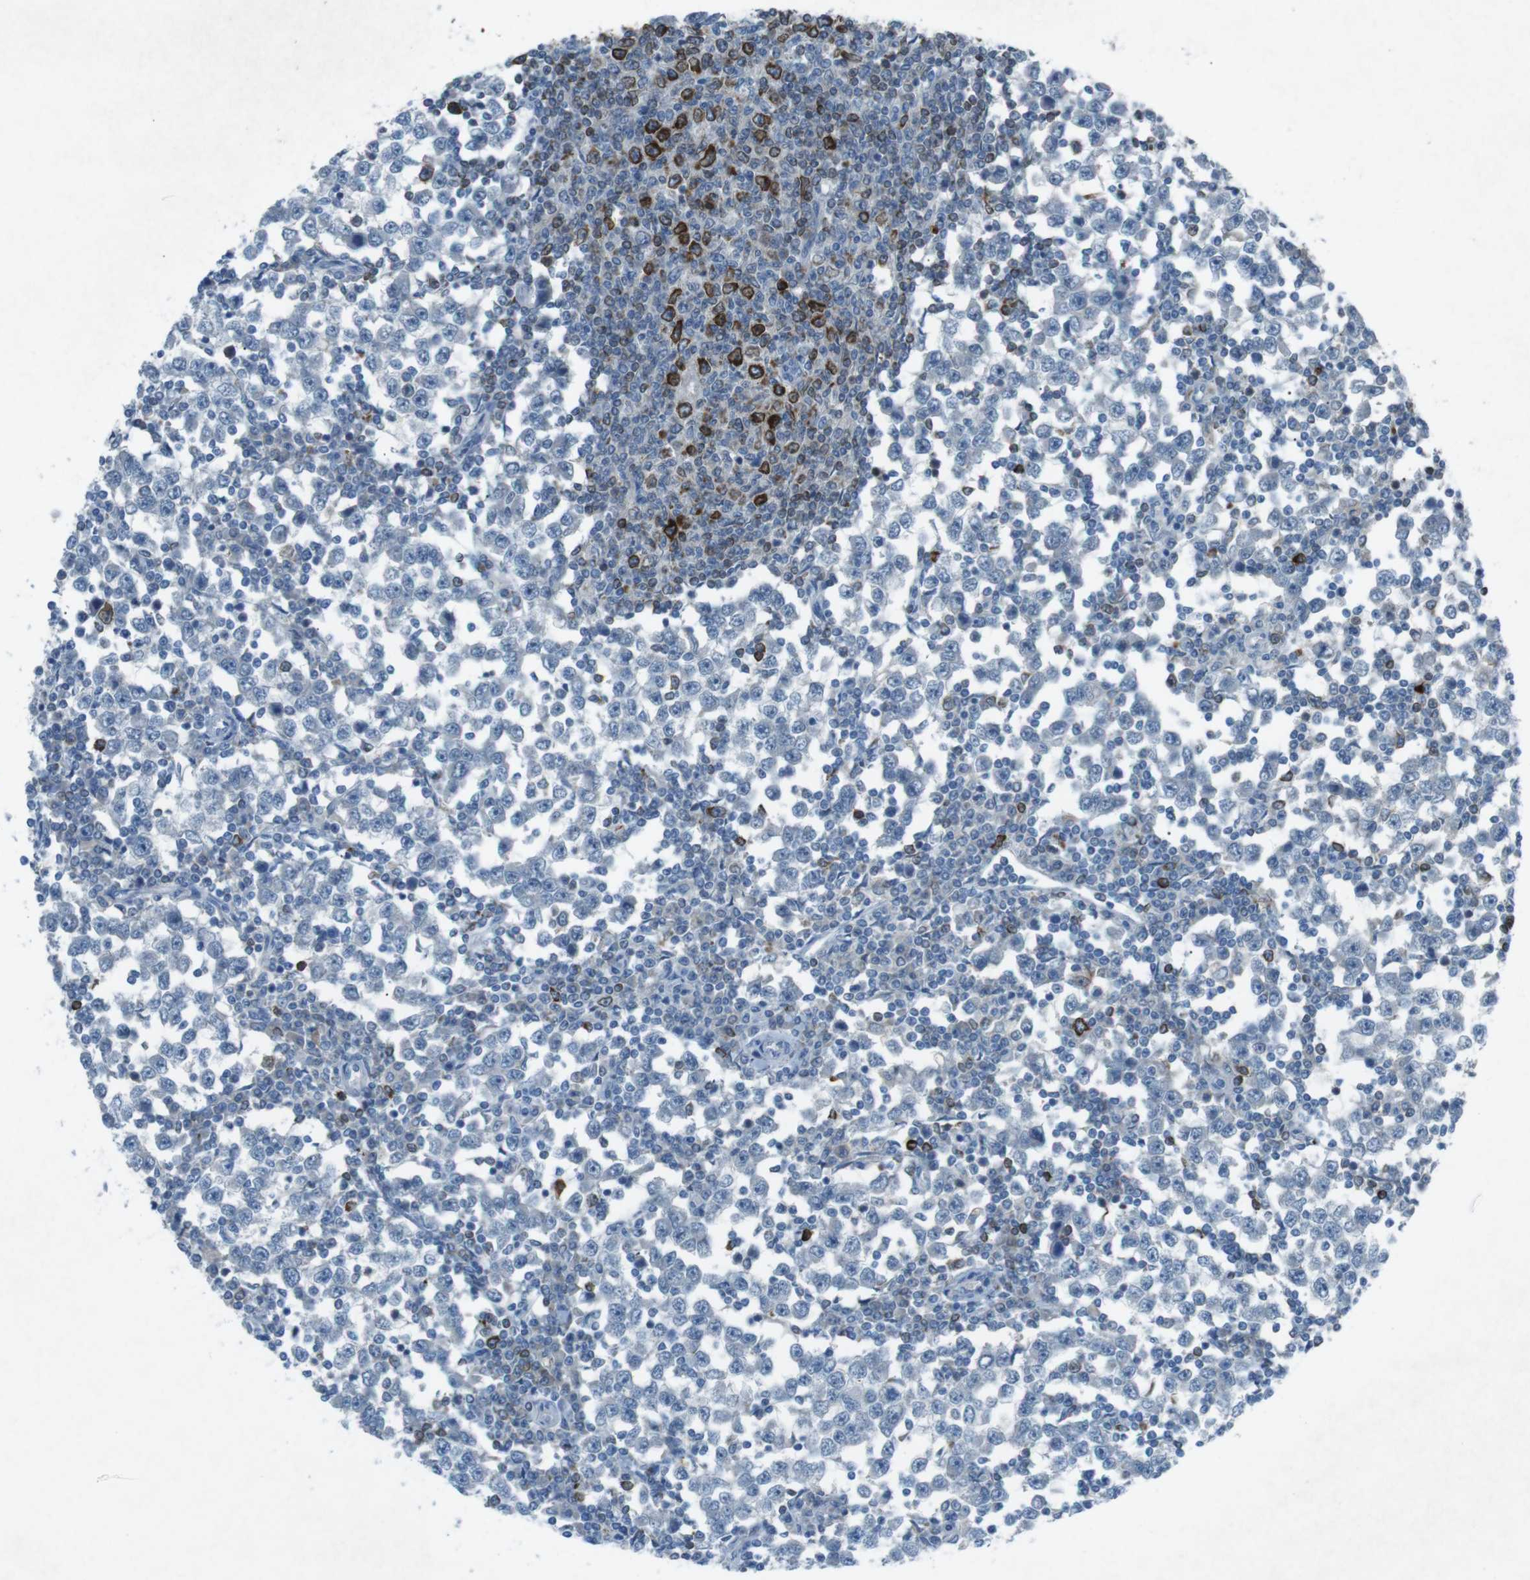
{"staining": {"intensity": "negative", "quantity": "none", "location": "none"}, "tissue": "testis cancer", "cell_type": "Tumor cells", "image_type": "cancer", "snomed": [{"axis": "morphology", "description": "Seminoma, NOS"}, {"axis": "topography", "description": "Testis"}], "caption": "The immunohistochemistry photomicrograph has no significant positivity in tumor cells of seminoma (testis) tissue.", "gene": "FCRLA", "patient": {"sex": "male", "age": 65}}